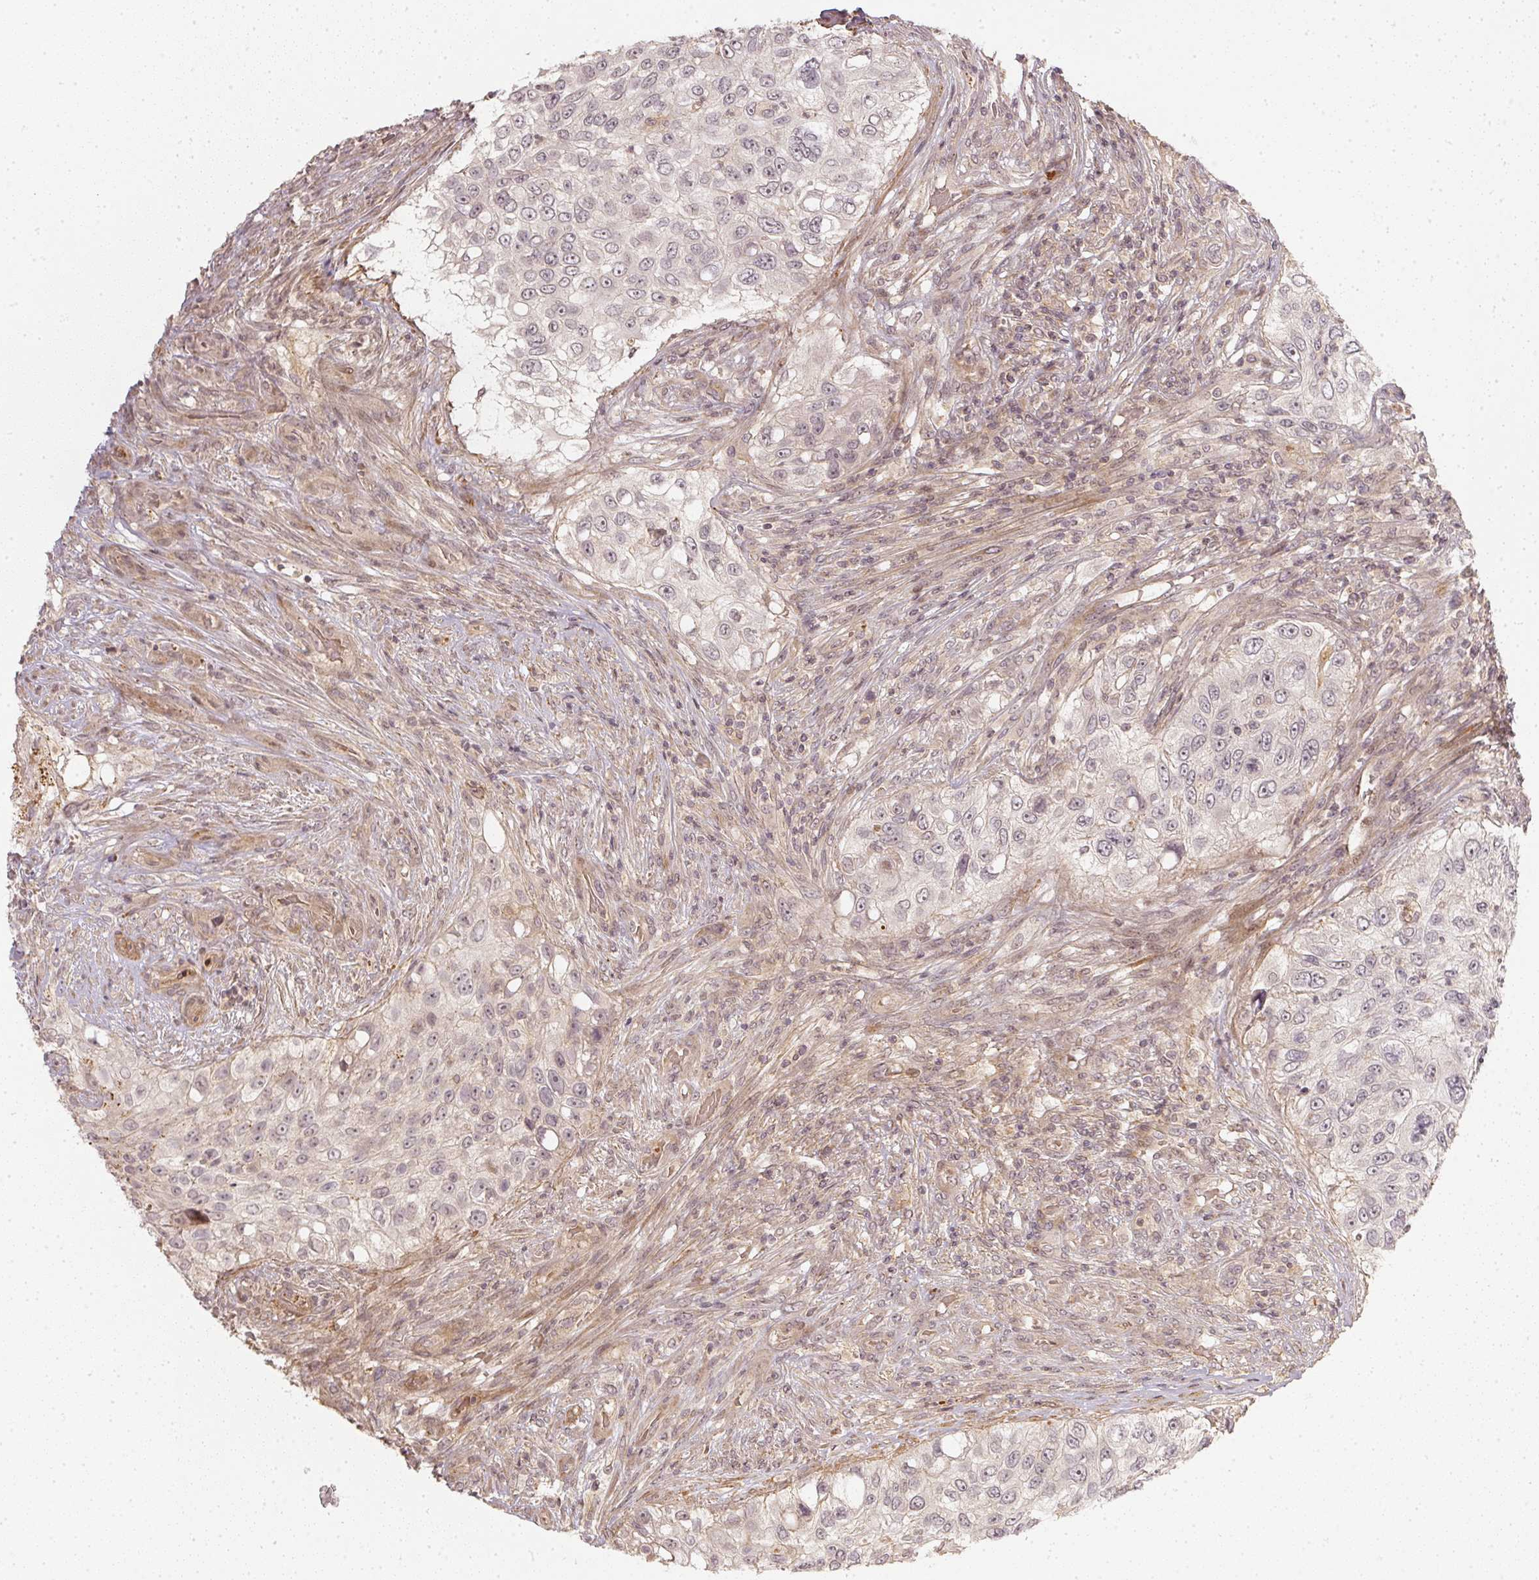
{"staining": {"intensity": "negative", "quantity": "none", "location": "none"}, "tissue": "urothelial cancer", "cell_type": "Tumor cells", "image_type": "cancer", "snomed": [{"axis": "morphology", "description": "Urothelial carcinoma, High grade"}, {"axis": "topography", "description": "Urinary bladder"}], "caption": "The image displays no significant staining in tumor cells of urothelial cancer.", "gene": "SERPINE1", "patient": {"sex": "female", "age": 60}}